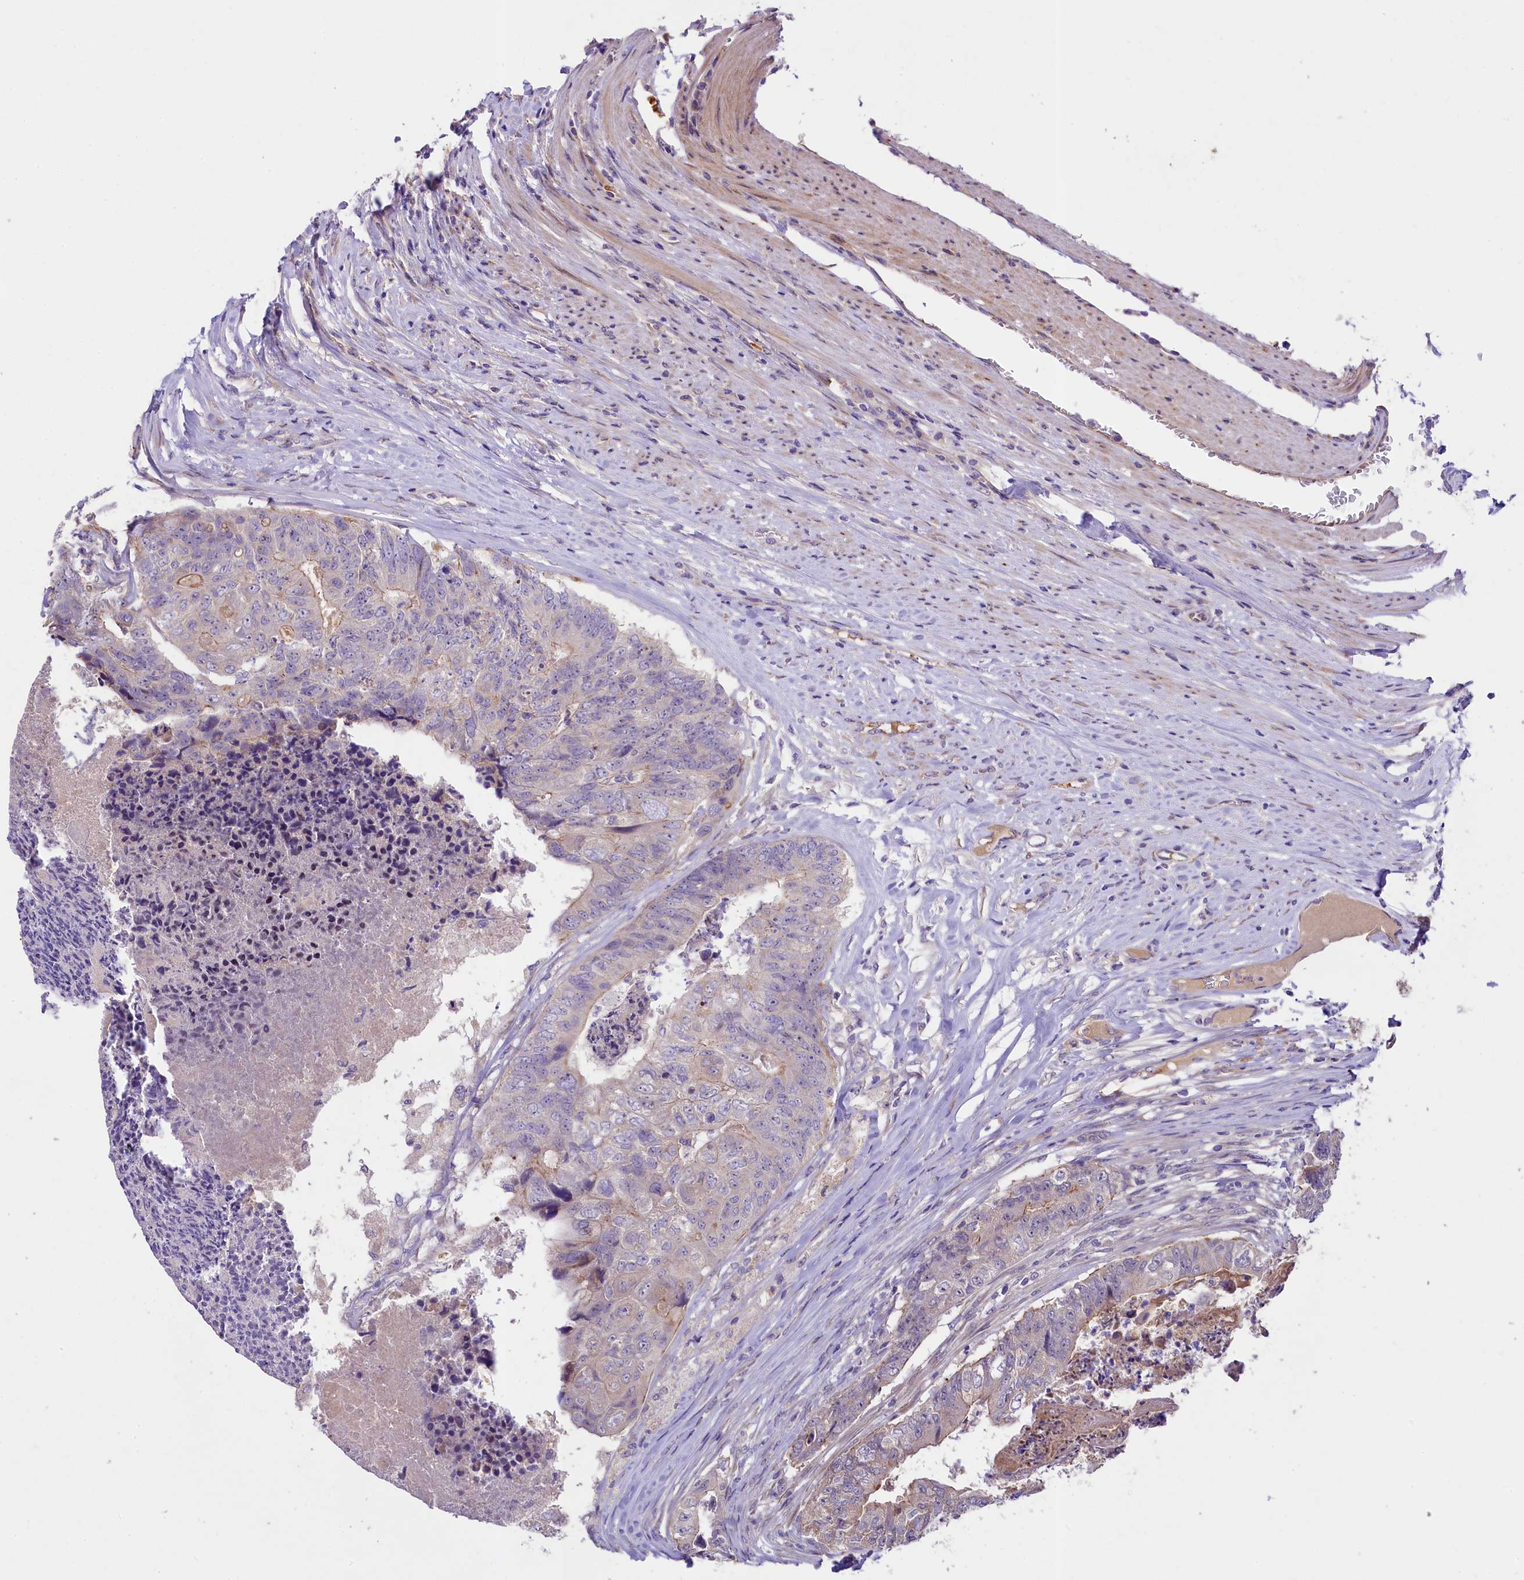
{"staining": {"intensity": "negative", "quantity": "none", "location": "none"}, "tissue": "colorectal cancer", "cell_type": "Tumor cells", "image_type": "cancer", "snomed": [{"axis": "morphology", "description": "Adenocarcinoma, NOS"}, {"axis": "topography", "description": "Colon"}], "caption": "Tumor cells show no significant positivity in colorectal adenocarcinoma.", "gene": "UBXN6", "patient": {"sex": "female", "age": 67}}